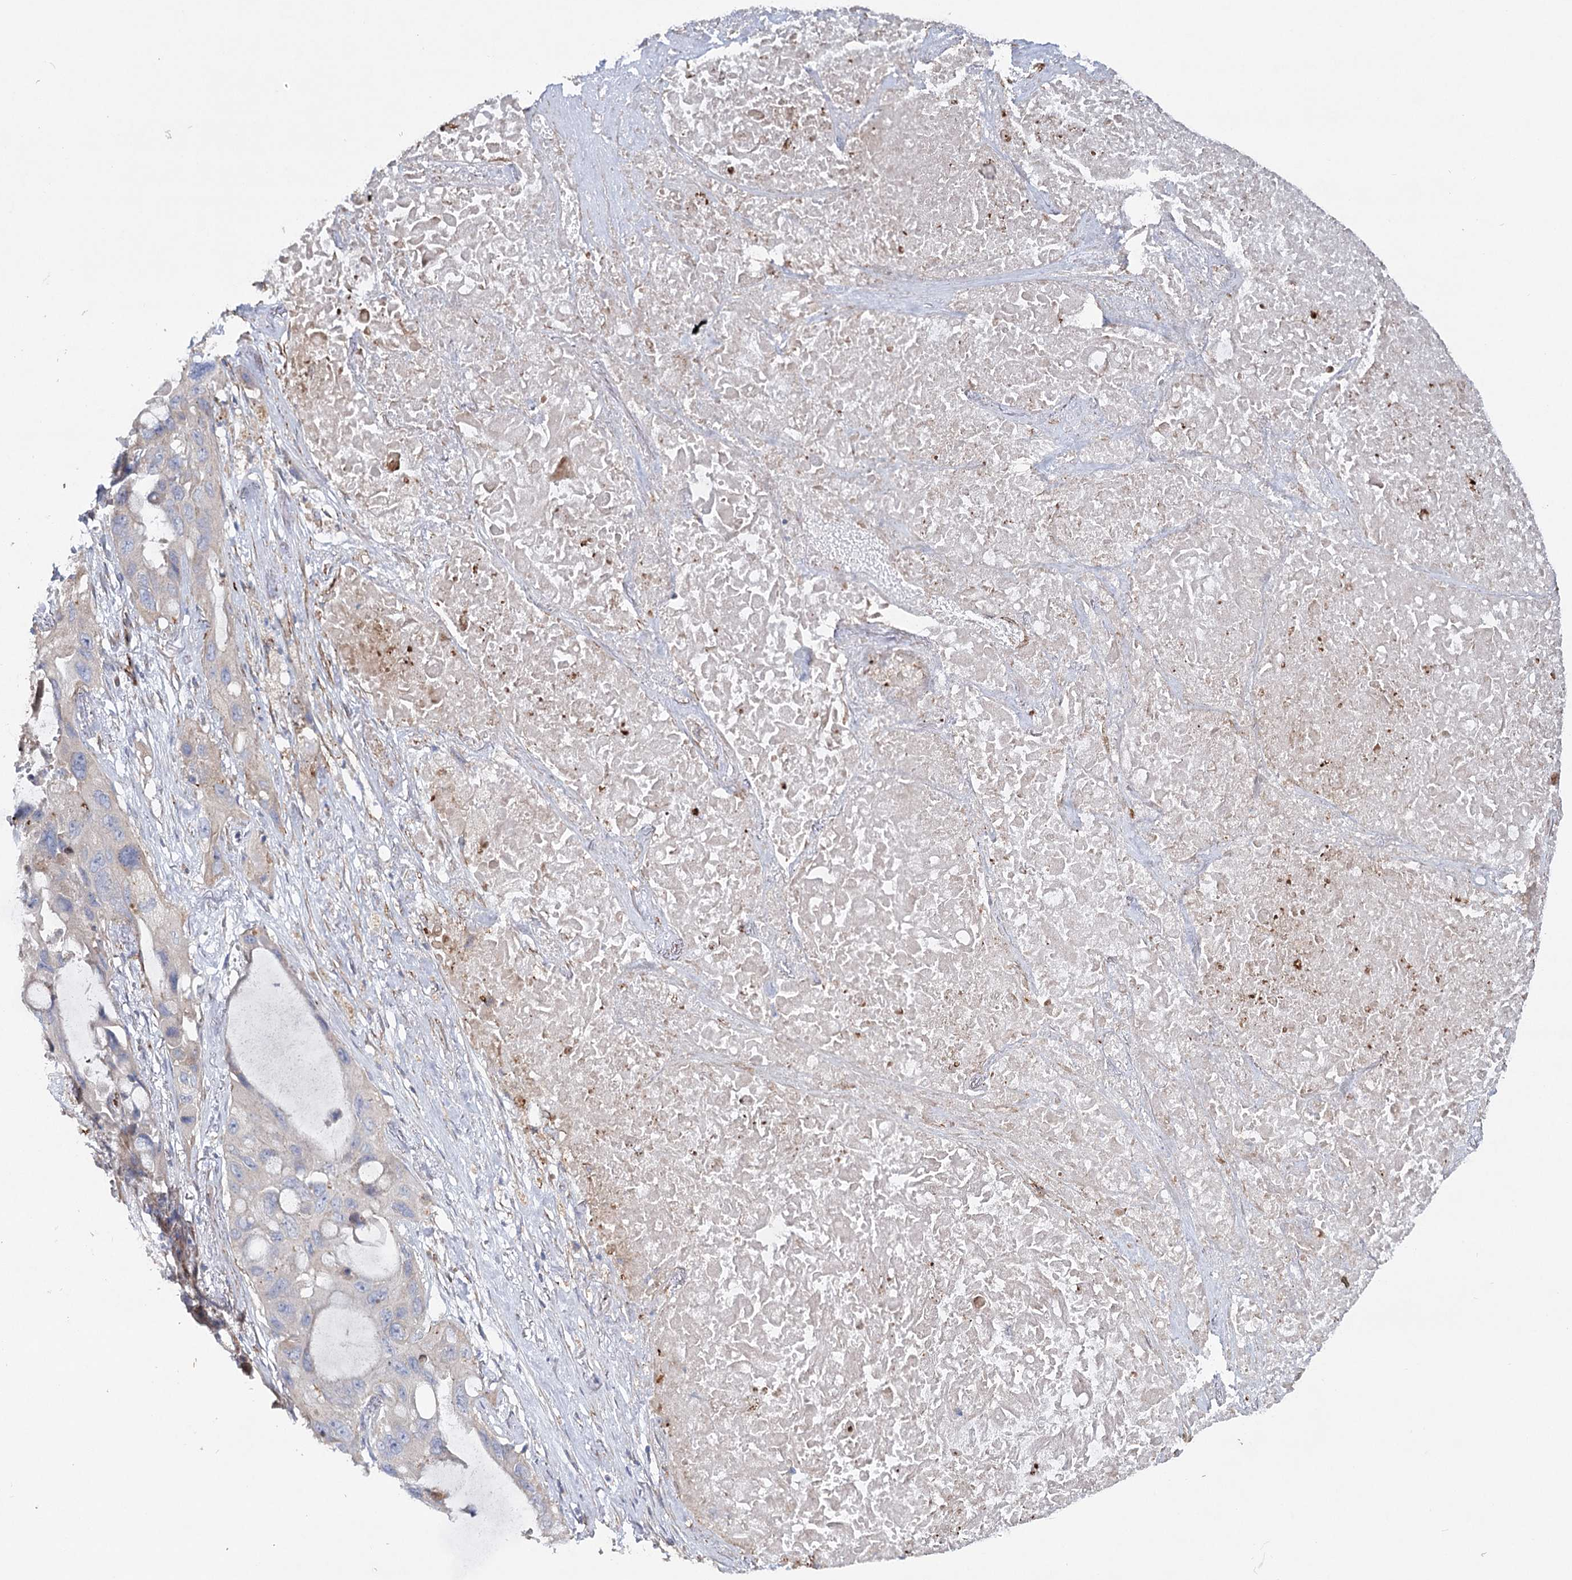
{"staining": {"intensity": "negative", "quantity": "none", "location": "none"}, "tissue": "lung cancer", "cell_type": "Tumor cells", "image_type": "cancer", "snomed": [{"axis": "morphology", "description": "Squamous cell carcinoma, NOS"}, {"axis": "topography", "description": "Lung"}], "caption": "An image of human lung cancer (squamous cell carcinoma) is negative for staining in tumor cells.", "gene": "TMEM164", "patient": {"sex": "female", "age": 73}}